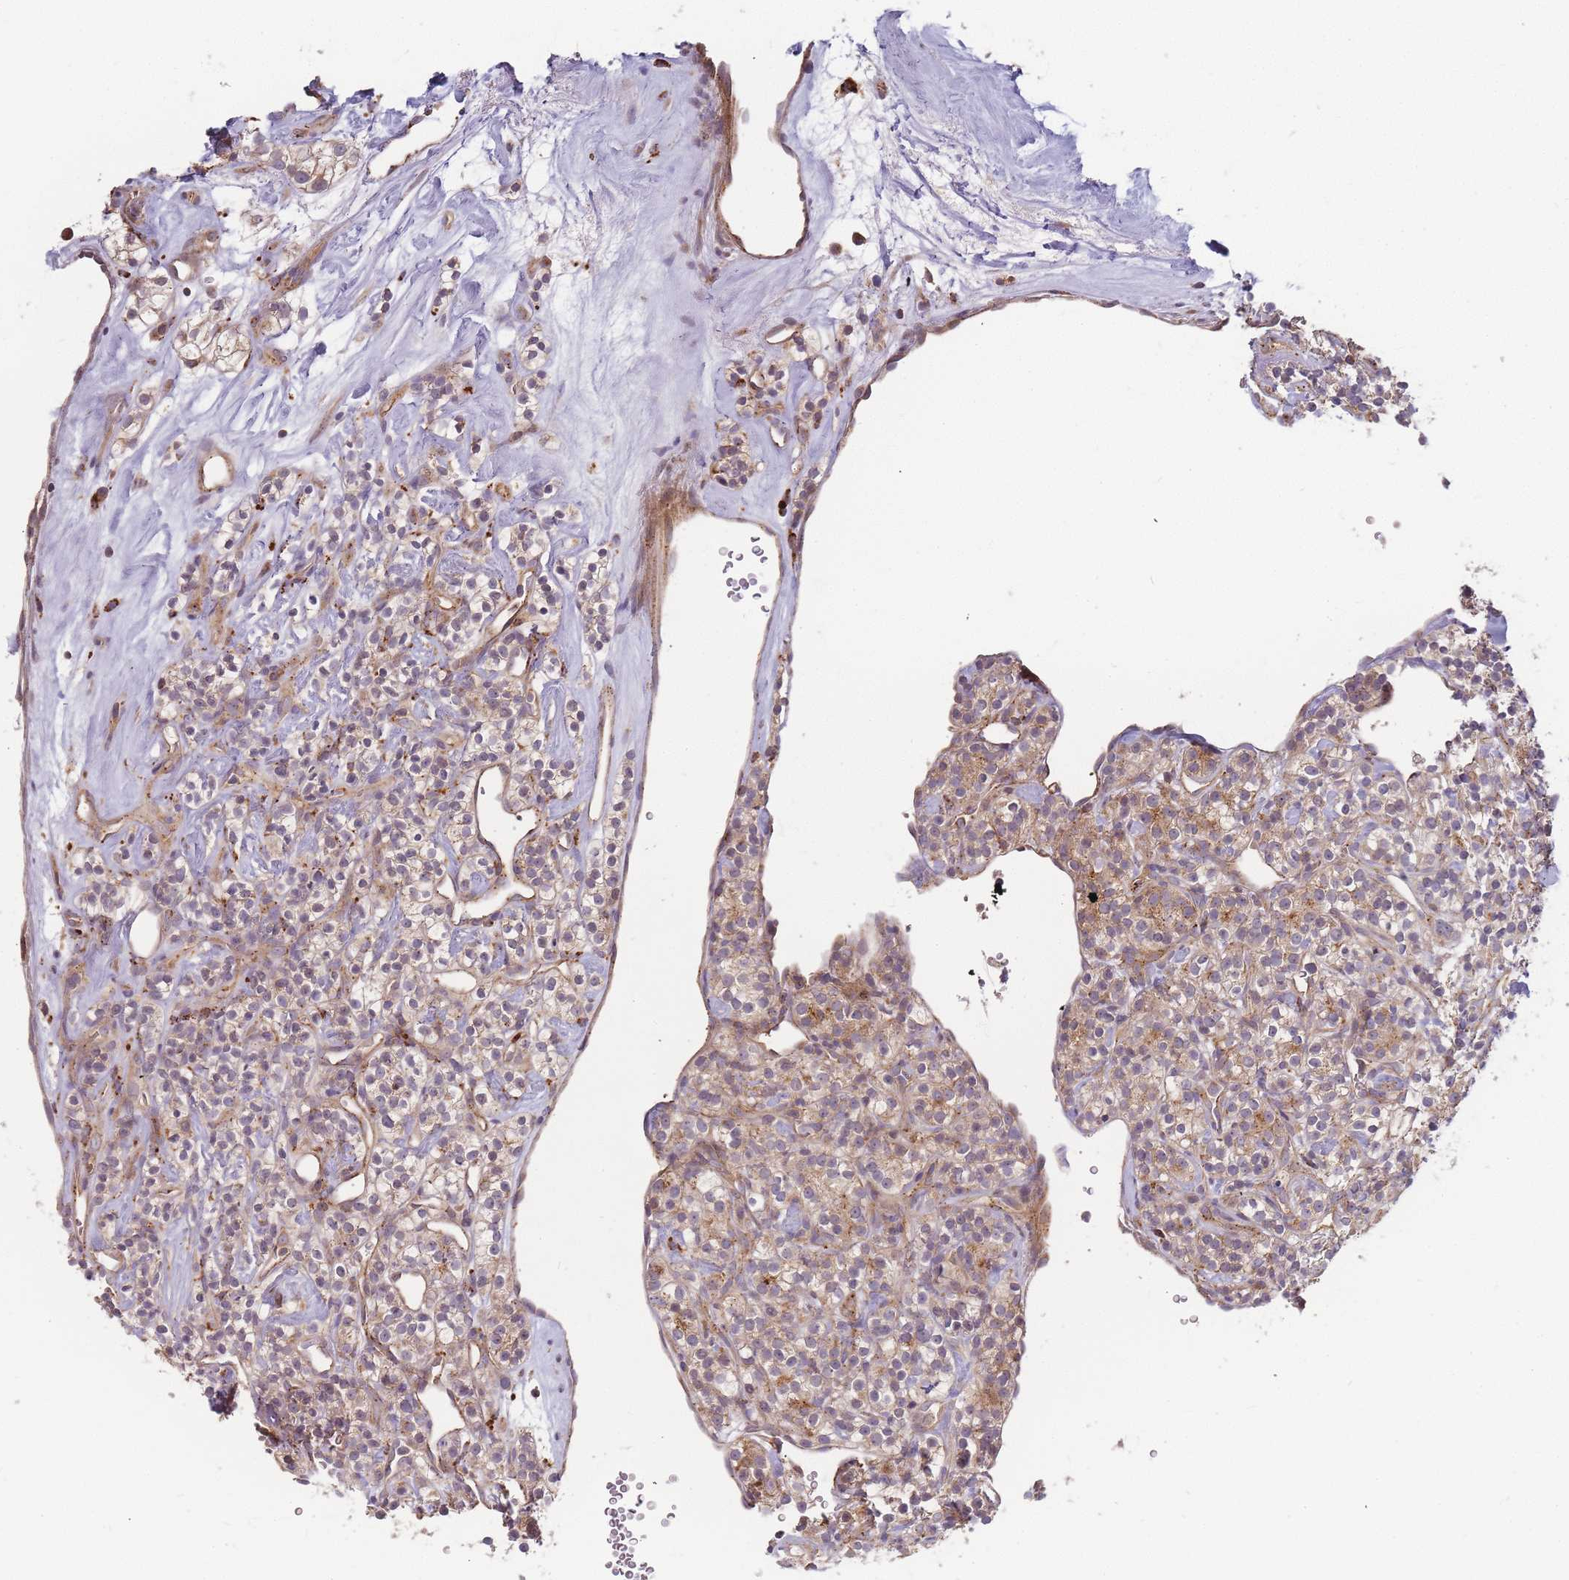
{"staining": {"intensity": "moderate", "quantity": ">75%", "location": "cytoplasmic/membranous"}, "tissue": "renal cancer", "cell_type": "Tumor cells", "image_type": "cancer", "snomed": [{"axis": "morphology", "description": "Adenocarcinoma, NOS"}, {"axis": "topography", "description": "Kidney"}], "caption": "This is a histology image of IHC staining of renal adenocarcinoma, which shows moderate positivity in the cytoplasmic/membranous of tumor cells.", "gene": "ATG5", "patient": {"sex": "male", "age": 77}}